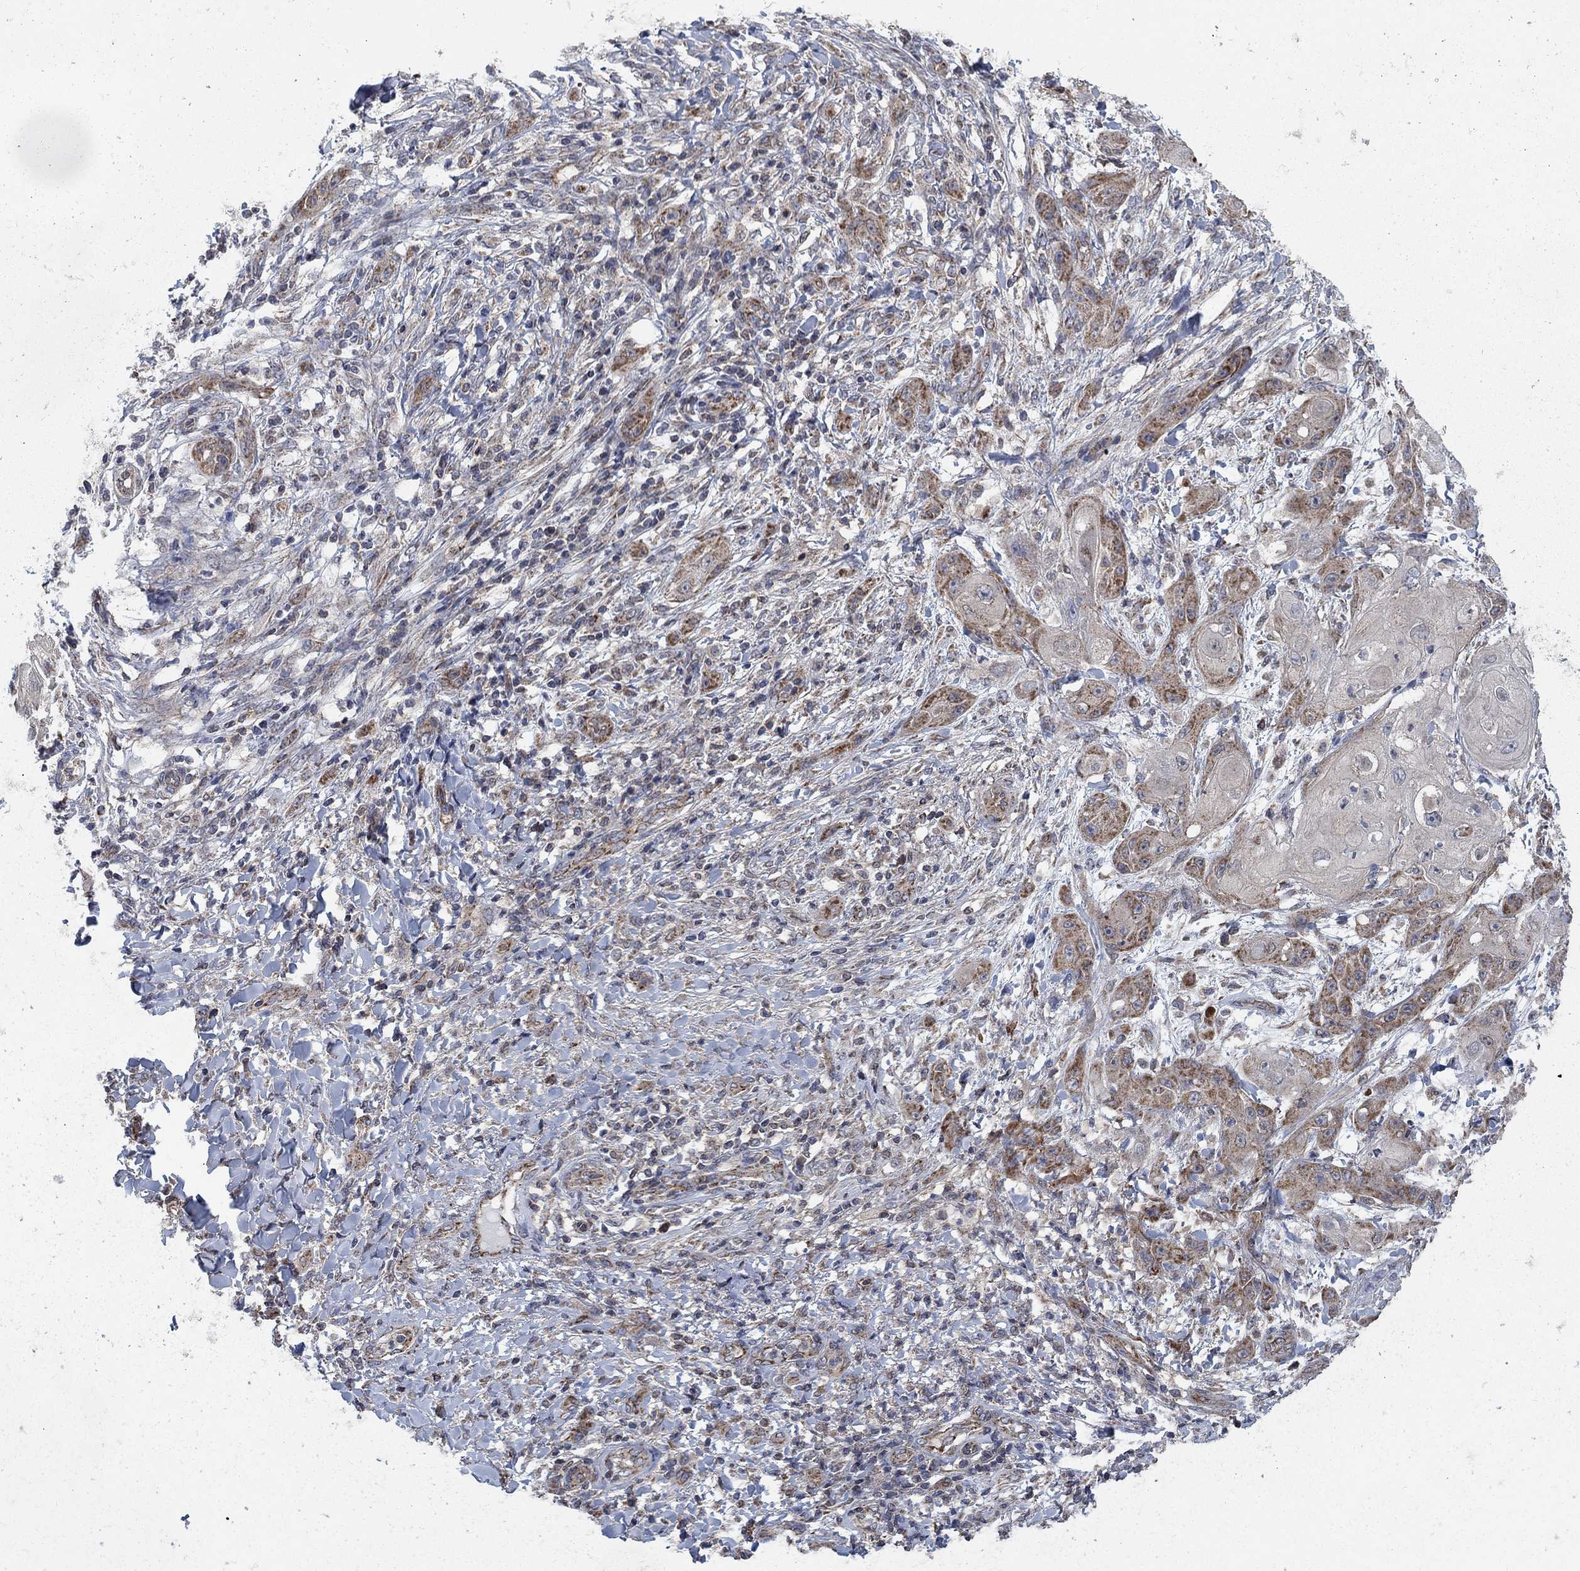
{"staining": {"intensity": "moderate", "quantity": "<25%", "location": "cytoplasmic/membranous"}, "tissue": "skin cancer", "cell_type": "Tumor cells", "image_type": "cancer", "snomed": [{"axis": "morphology", "description": "Squamous cell carcinoma, NOS"}, {"axis": "topography", "description": "Skin"}], "caption": "A brown stain highlights moderate cytoplasmic/membranous staining of a protein in skin cancer (squamous cell carcinoma) tumor cells. The staining was performed using DAB (3,3'-diaminobenzidine) to visualize the protein expression in brown, while the nuclei were stained in blue with hematoxylin (Magnification: 20x).", "gene": "NME7", "patient": {"sex": "male", "age": 62}}